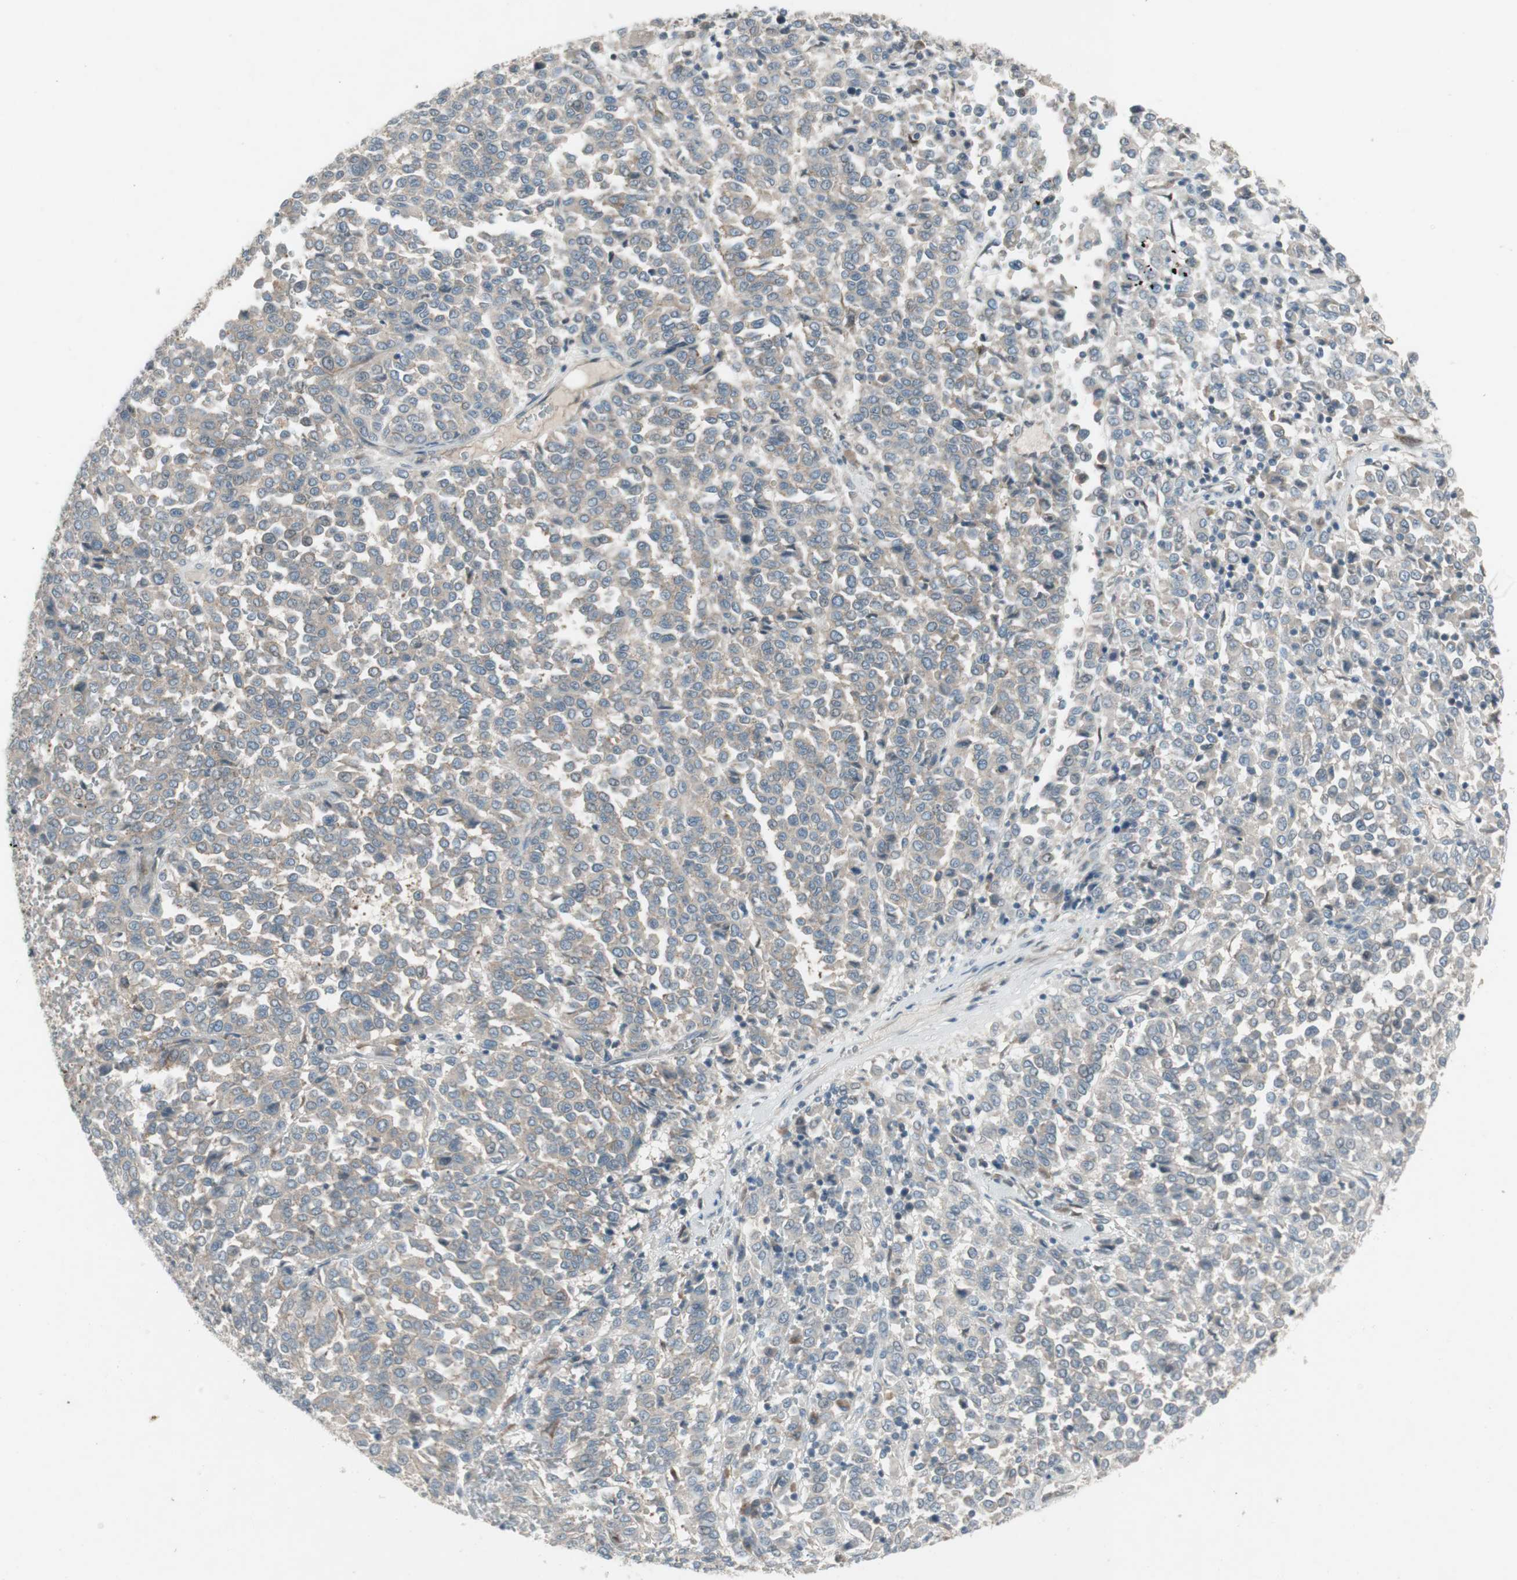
{"staining": {"intensity": "weak", "quantity": "25%-75%", "location": "cytoplasmic/membranous"}, "tissue": "melanoma", "cell_type": "Tumor cells", "image_type": "cancer", "snomed": [{"axis": "morphology", "description": "Malignant melanoma, Metastatic site"}, {"axis": "topography", "description": "Pancreas"}], "caption": "Tumor cells display low levels of weak cytoplasmic/membranous expression in about 25%-75% of cells in human malignant melanoma (metastatic site).", "gene": "PANK2", "patient": {"sex": "female", "age": 30}}